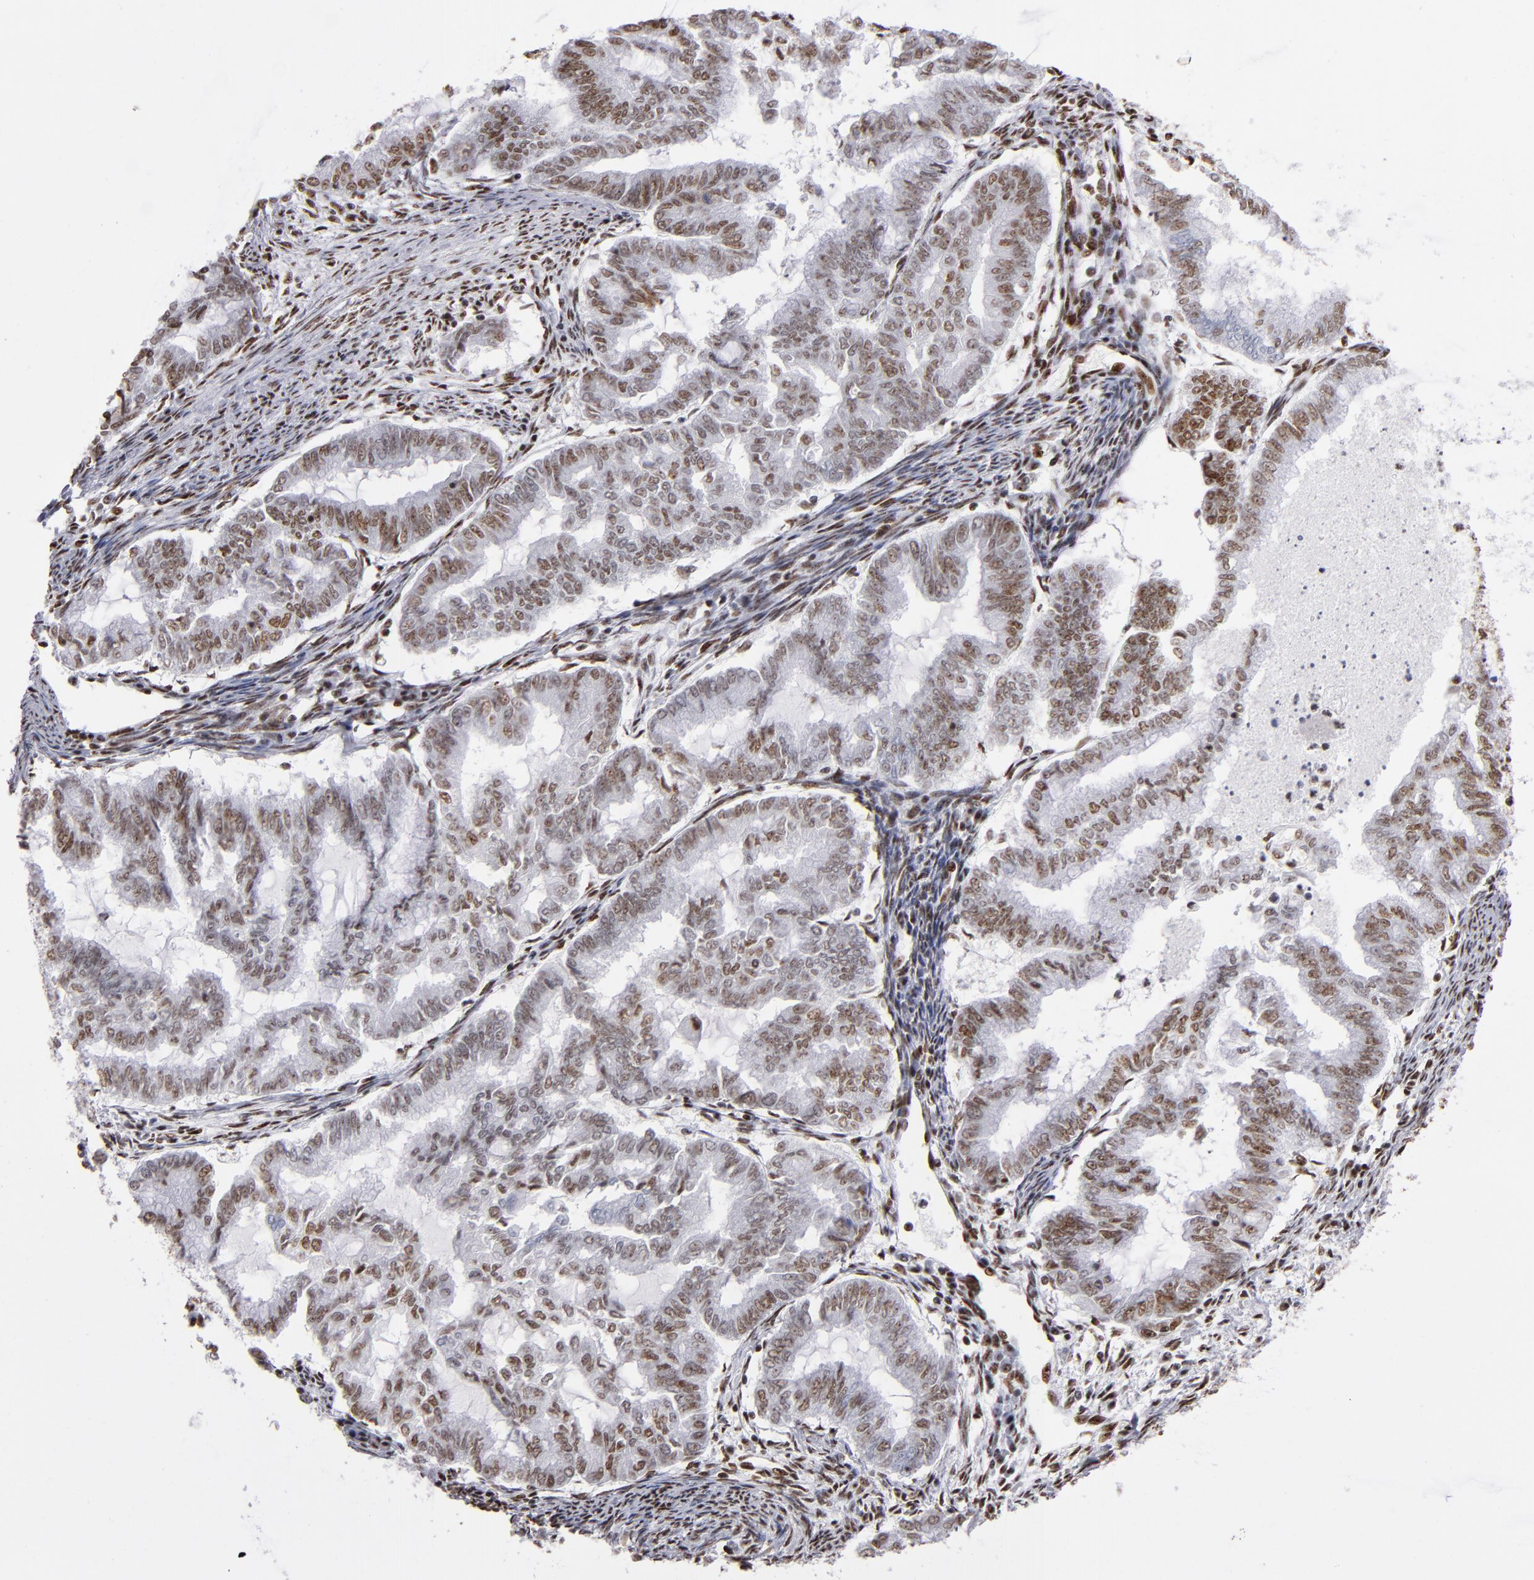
{"staining": {"intensity": "moderate", "quantity": ">75%", "location": "nuclear"}, "tissue": "endometrial cancer", "cell_type": "Tumor cells", "image_type": "cancer", "snomed": [{"axis": "morphology", "description": "Adenocarcinoma, NOS"}, {"axis": "topography", "description": "Endometrium"}], "caption": "Protein staining by immunohistochemistry (IHC) demonstrates moderate nuclear staining in about >75% of tumor cells in endometrial cancer.", "gene": "MRE11", "patient": {"sex": "female", "age": 79}}